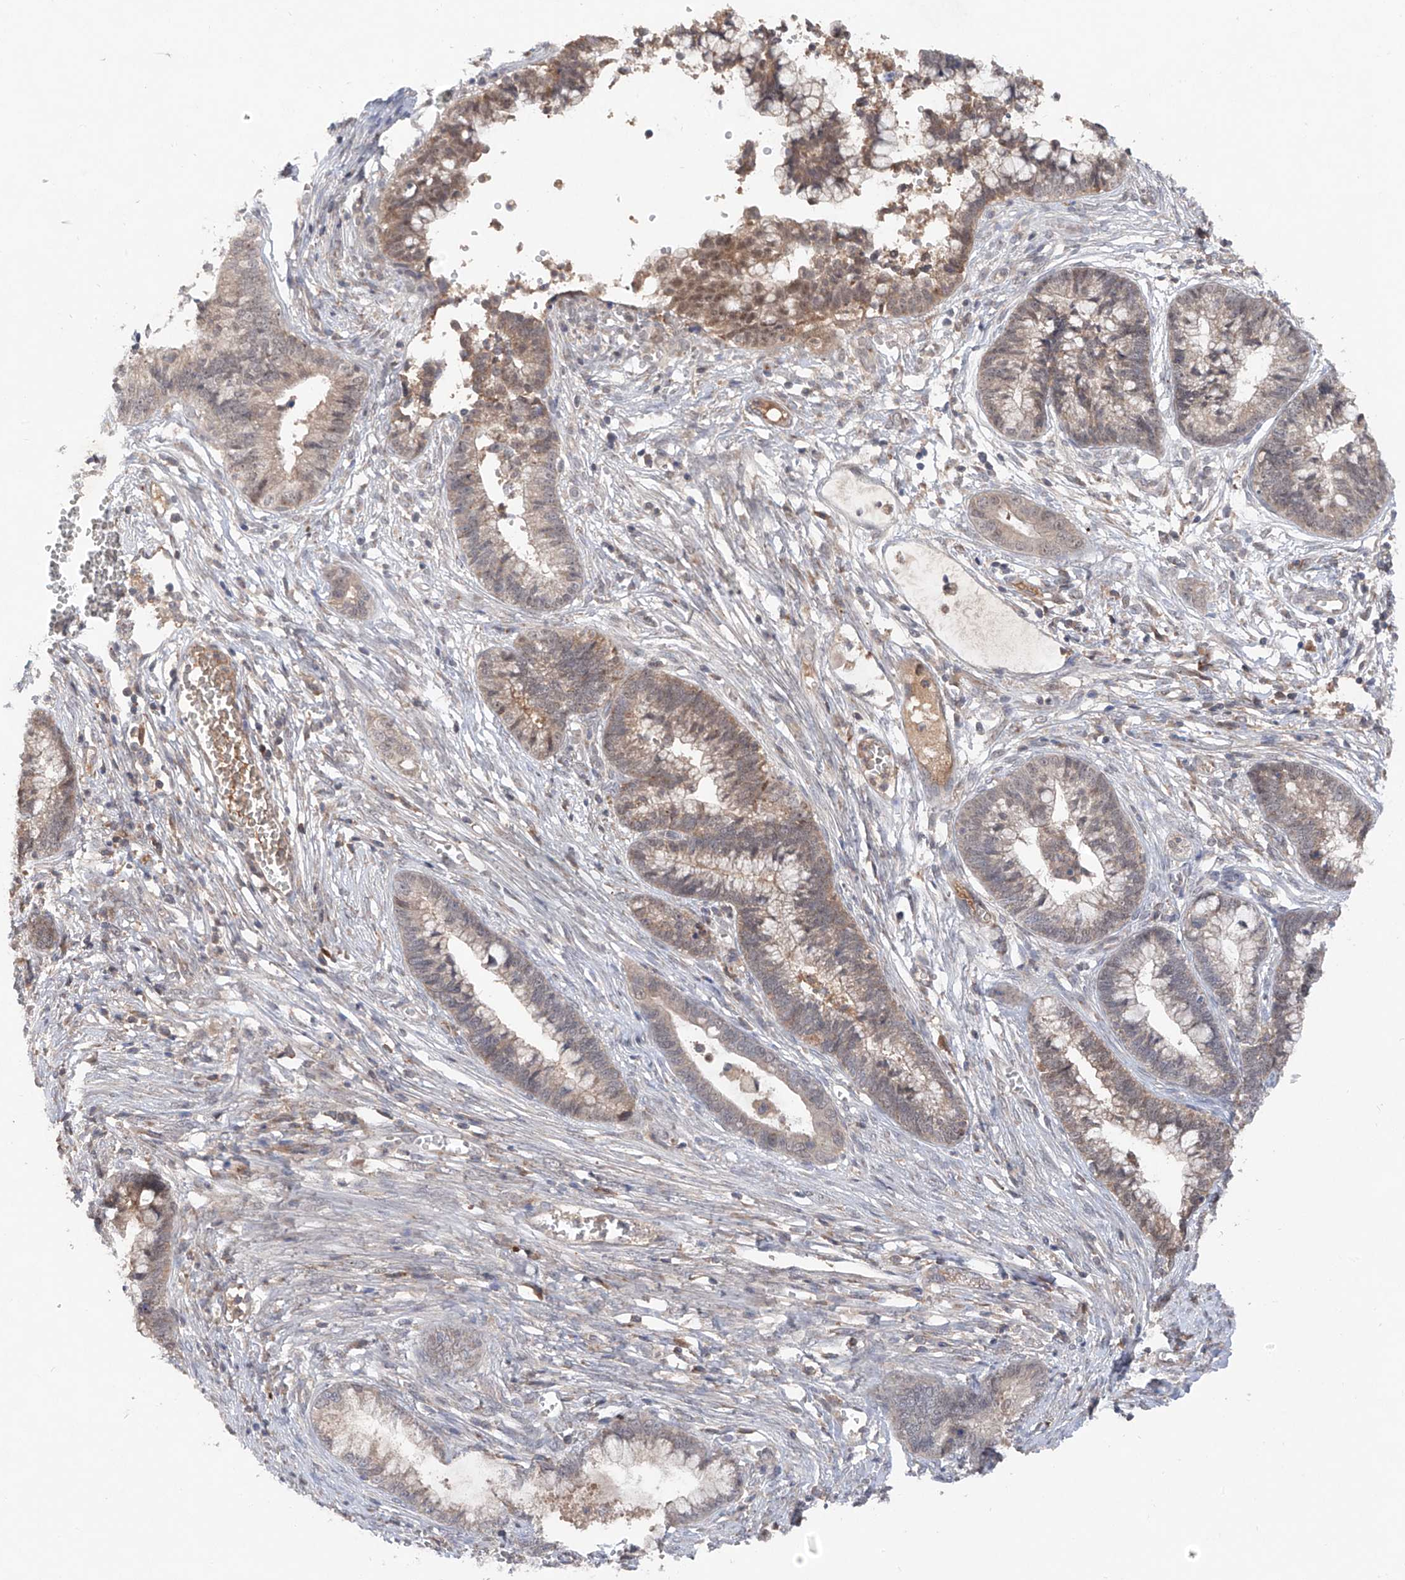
{"staining": {"intensity": "weak", "quantity": ">75%", "location": "cytoplasmic/membranous,nuclear"}, "tissue": "cervical cancer", "cell_type": "Tumor cells", "image_type": "cancer", "snomed": [{"axis": "morphology", "description": "Adenocarcinoma, NOS"}, {"axis": "topography", "description": "Cervix"}], "caption": "Cervical adenocarcinoma was stained to show a protein in brown. There is low levels of weak cytoplasmic/membranous and nuclear expression in about >75% of tumor cells.", "gene": "FAM135A", "patient": {"sex": "female", "age": 44}}